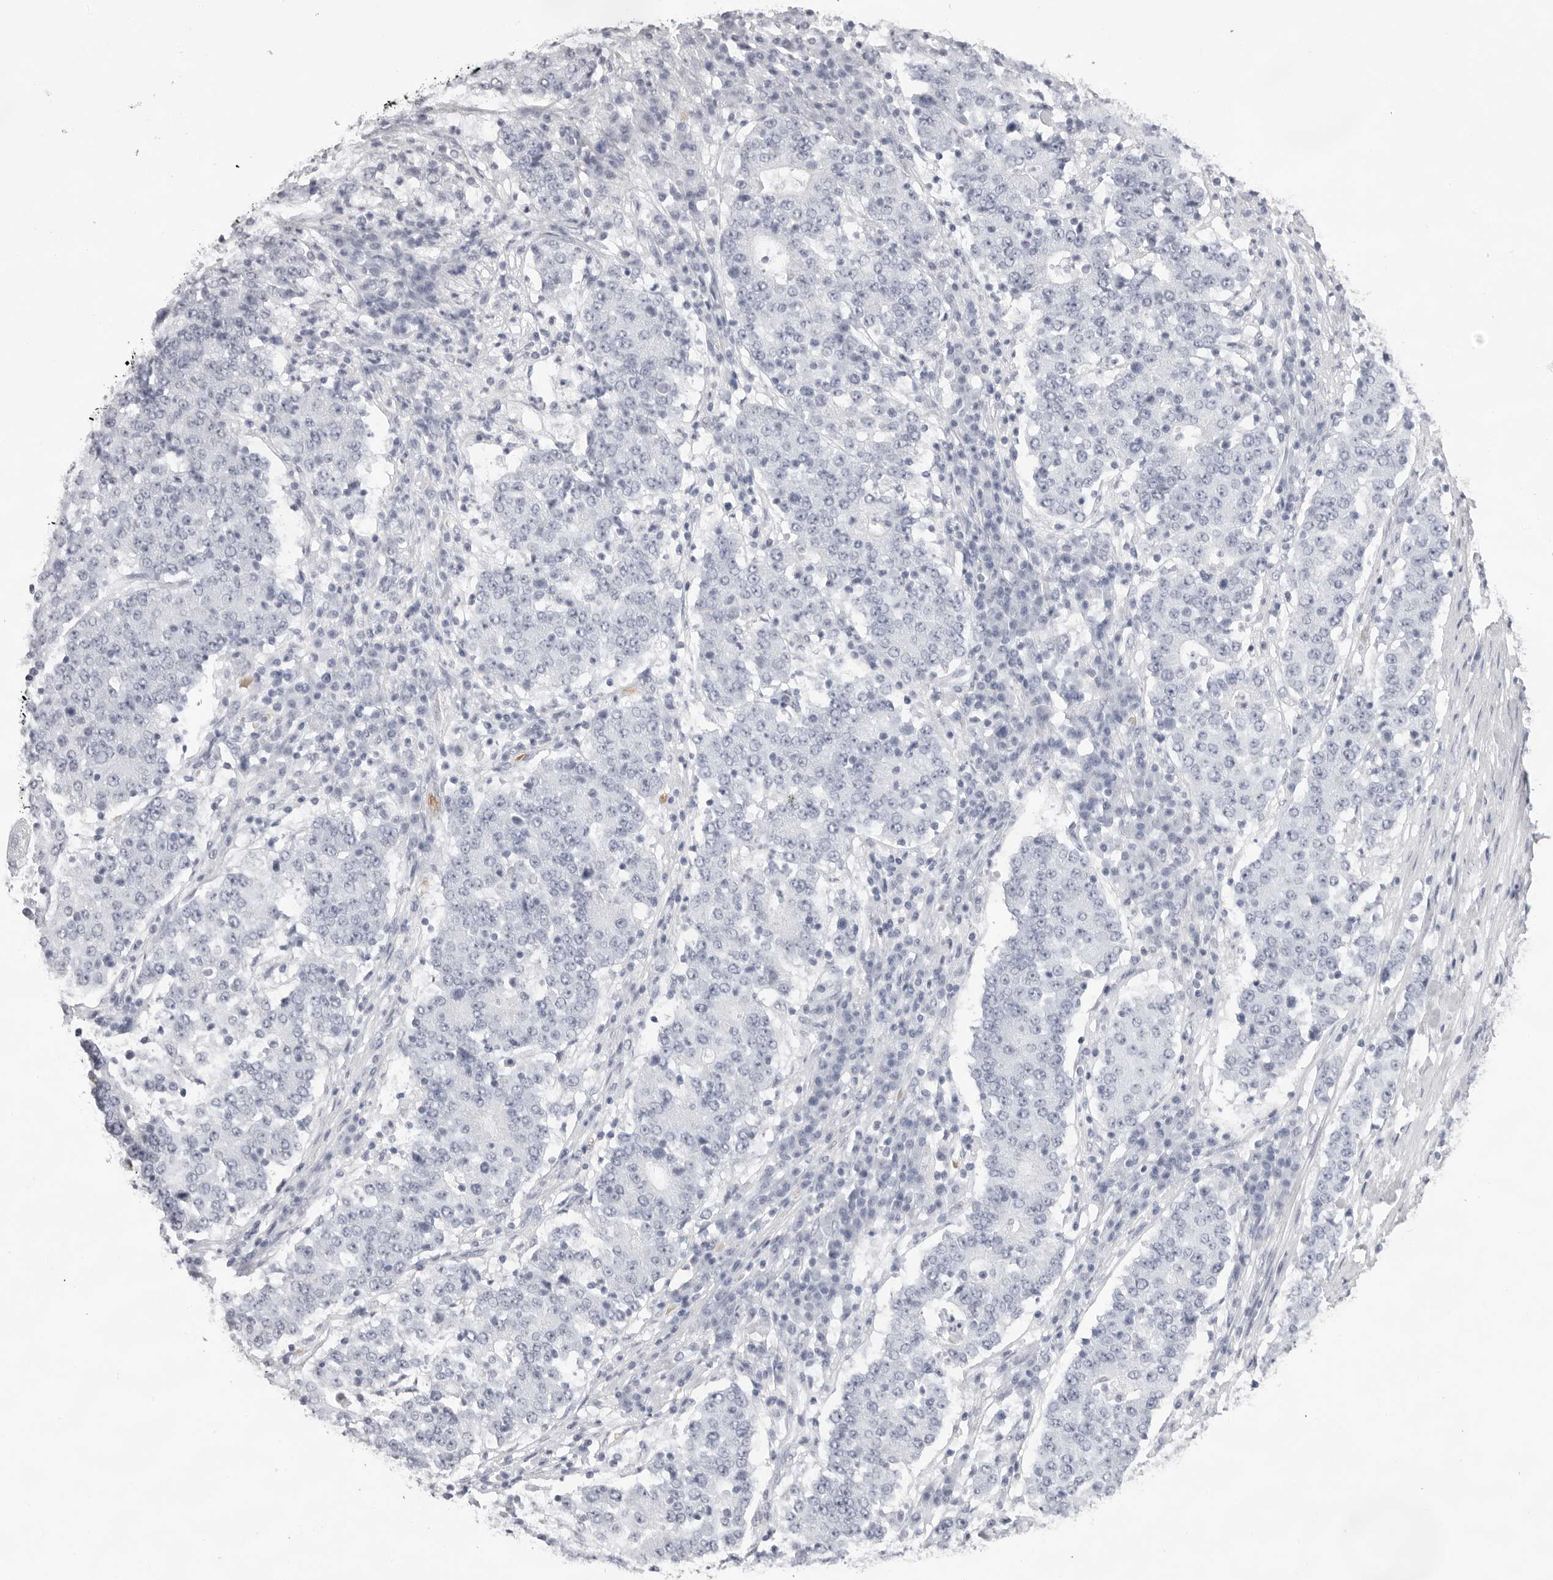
{"staining": {"intensity": "negative", "quantity": "none", "location": "none"}, "tissue": "stomach cancer", "cell_type": "Tumor cells", "image_type": "cancer", "snomed": [{"axis": "morphology", "description": "Adenocarcinoma, NOS"}, {"axis": "topography", "description": "Stomach"}], "caption": "Protein analysis of adenocarcinoma (stomach) shows no significant positivity in tumor cells. (DAB immunohistochemistry with hematoxylin counter stain).", "gene": "SPTA1", "patient": {"sex": "male", "age": 59}}